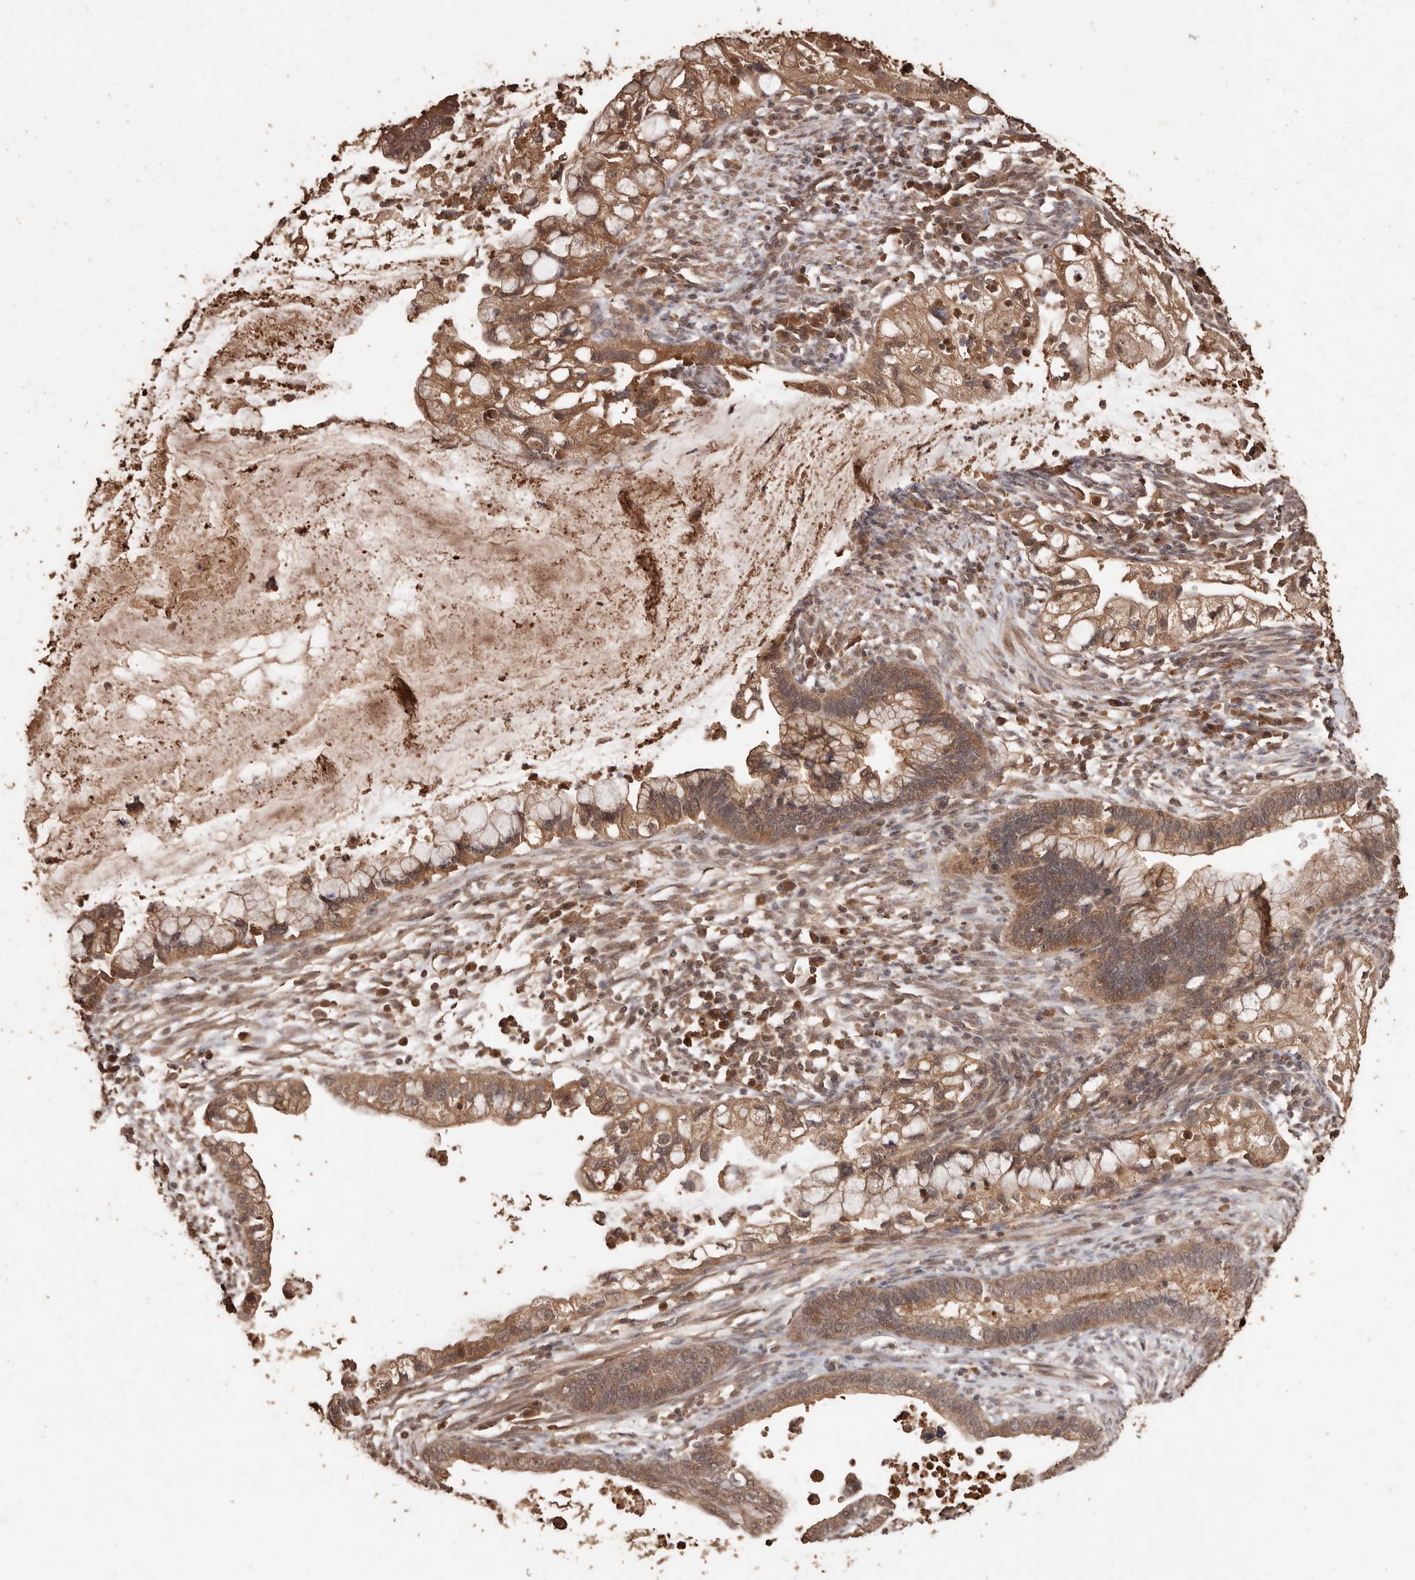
{"staining": {"intensity": "moderate", "quantity": ">75%", "location": "cytoplasmic/membranous"}, "tissue": "cervical cancer", "cell_type": "Tumor cells", "image_type": "cancer", "snomed": [{"axis": "morphology", "description": "Adenocarcinoma, NOS"}, {"axis": "topography", "description": "Cervix"}], "caption": "Immunohistochemical staining of cervical adenocarcinoma demonstrates moderate cytoplasmic/membranous protein positivity in approximately >75% of tumor cells.", "gene": "PKDCC", "patient": {"sex": "female", "age": 44}}